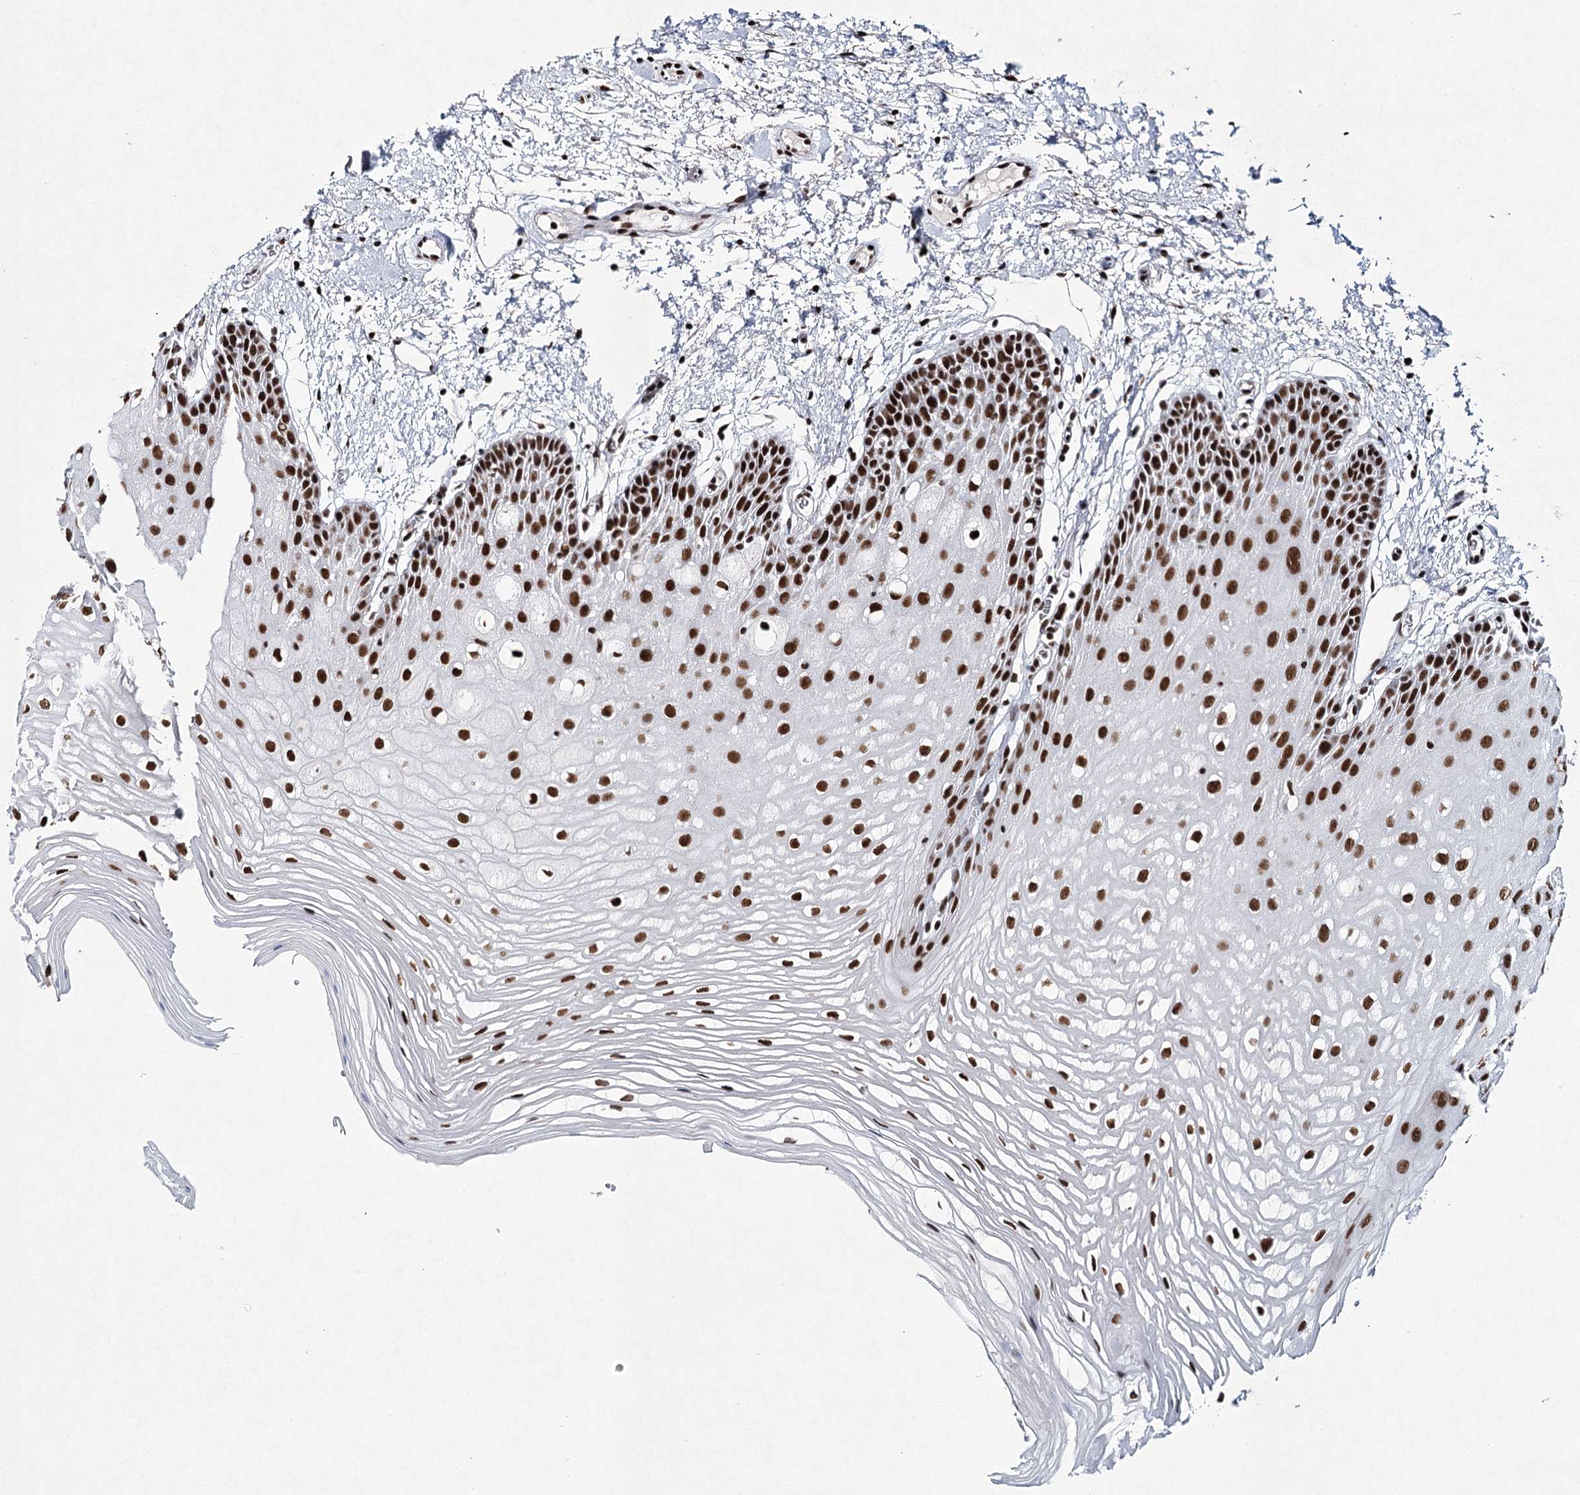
{"staining": {"intensity": "strong", "quantity": ">75%", "location": "nuclear"}, "tissue": "oral mucosa", "cell_type": "Squamous epithelial cells", "image_type": "normal", "snomed": [{"axis": "morphology", "description": "Normal tissue, NOS"}, {"axis": "topography", "description": "Oral tissue"}, {"axis": "topography", "description": "Tounge, NOS"}], "caption": "Strong nuclear expression is identified in approximately >75% of squamous epithelial cells in unremarkable oral mucosa. The staining was performed using DAB, with brown indicating positive protein expression. Nuclei are stained blue with hematoxylin.", "gene": "SCAF8", "patient": {"sex": "female", "age": 73}}